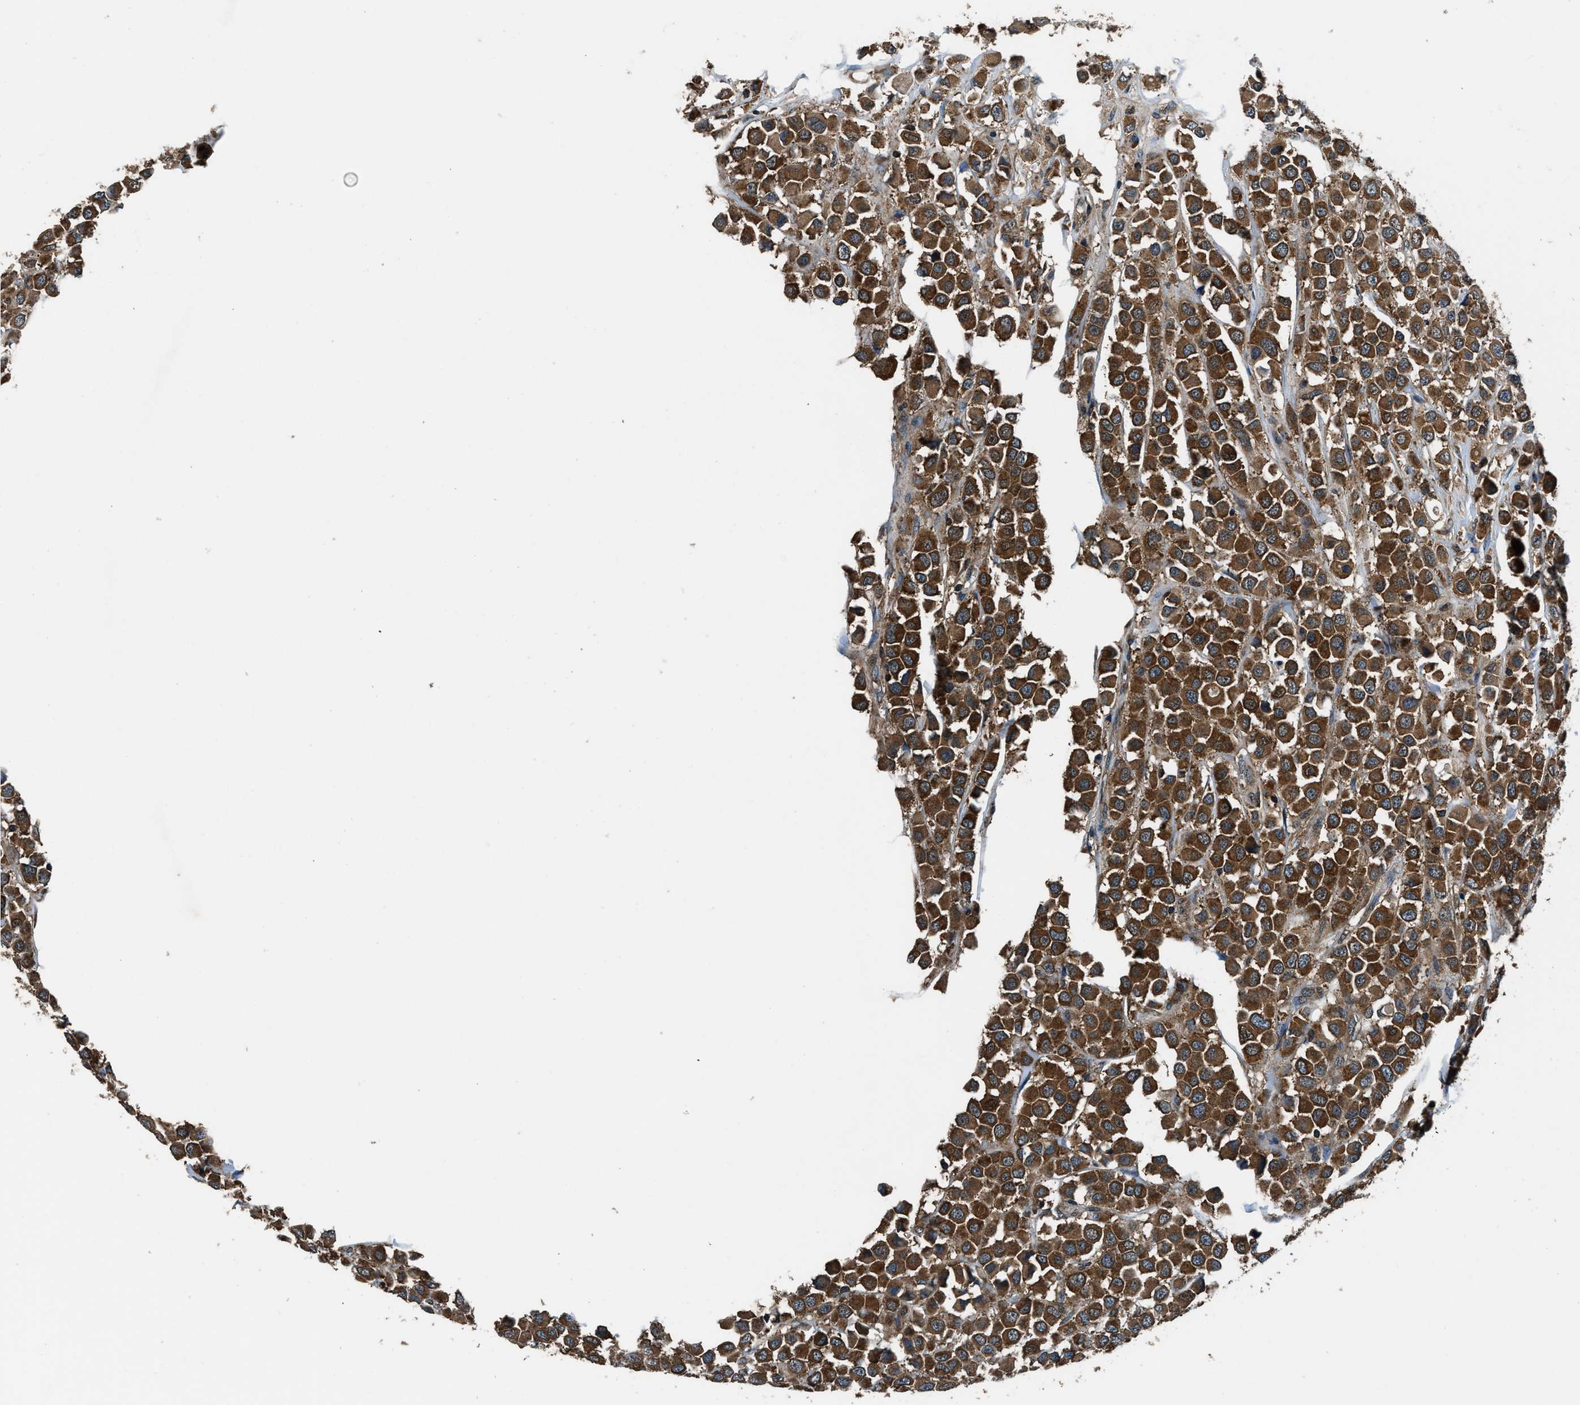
{"staining": {"intensity": "strong", "quantity": ">75%", "location": "cytoplasmic/membranous"}, "tissue": "breast cancer", "cell_type": "Tumor cells", "image_type": "cancer", "snomed": [{"axis": "morphology", "description": "Duct carcinoma"}, {"axis": "topography", "description": "Breast"}], "caption": "Protein staining of breast invasive ductal carcinoma tissue exhibits strong cytoplasmic/membranous positivity in about >75% of tumor cells.", "gene": "ARFGAP2", "patient": {"sex": "female", "age": 61}}